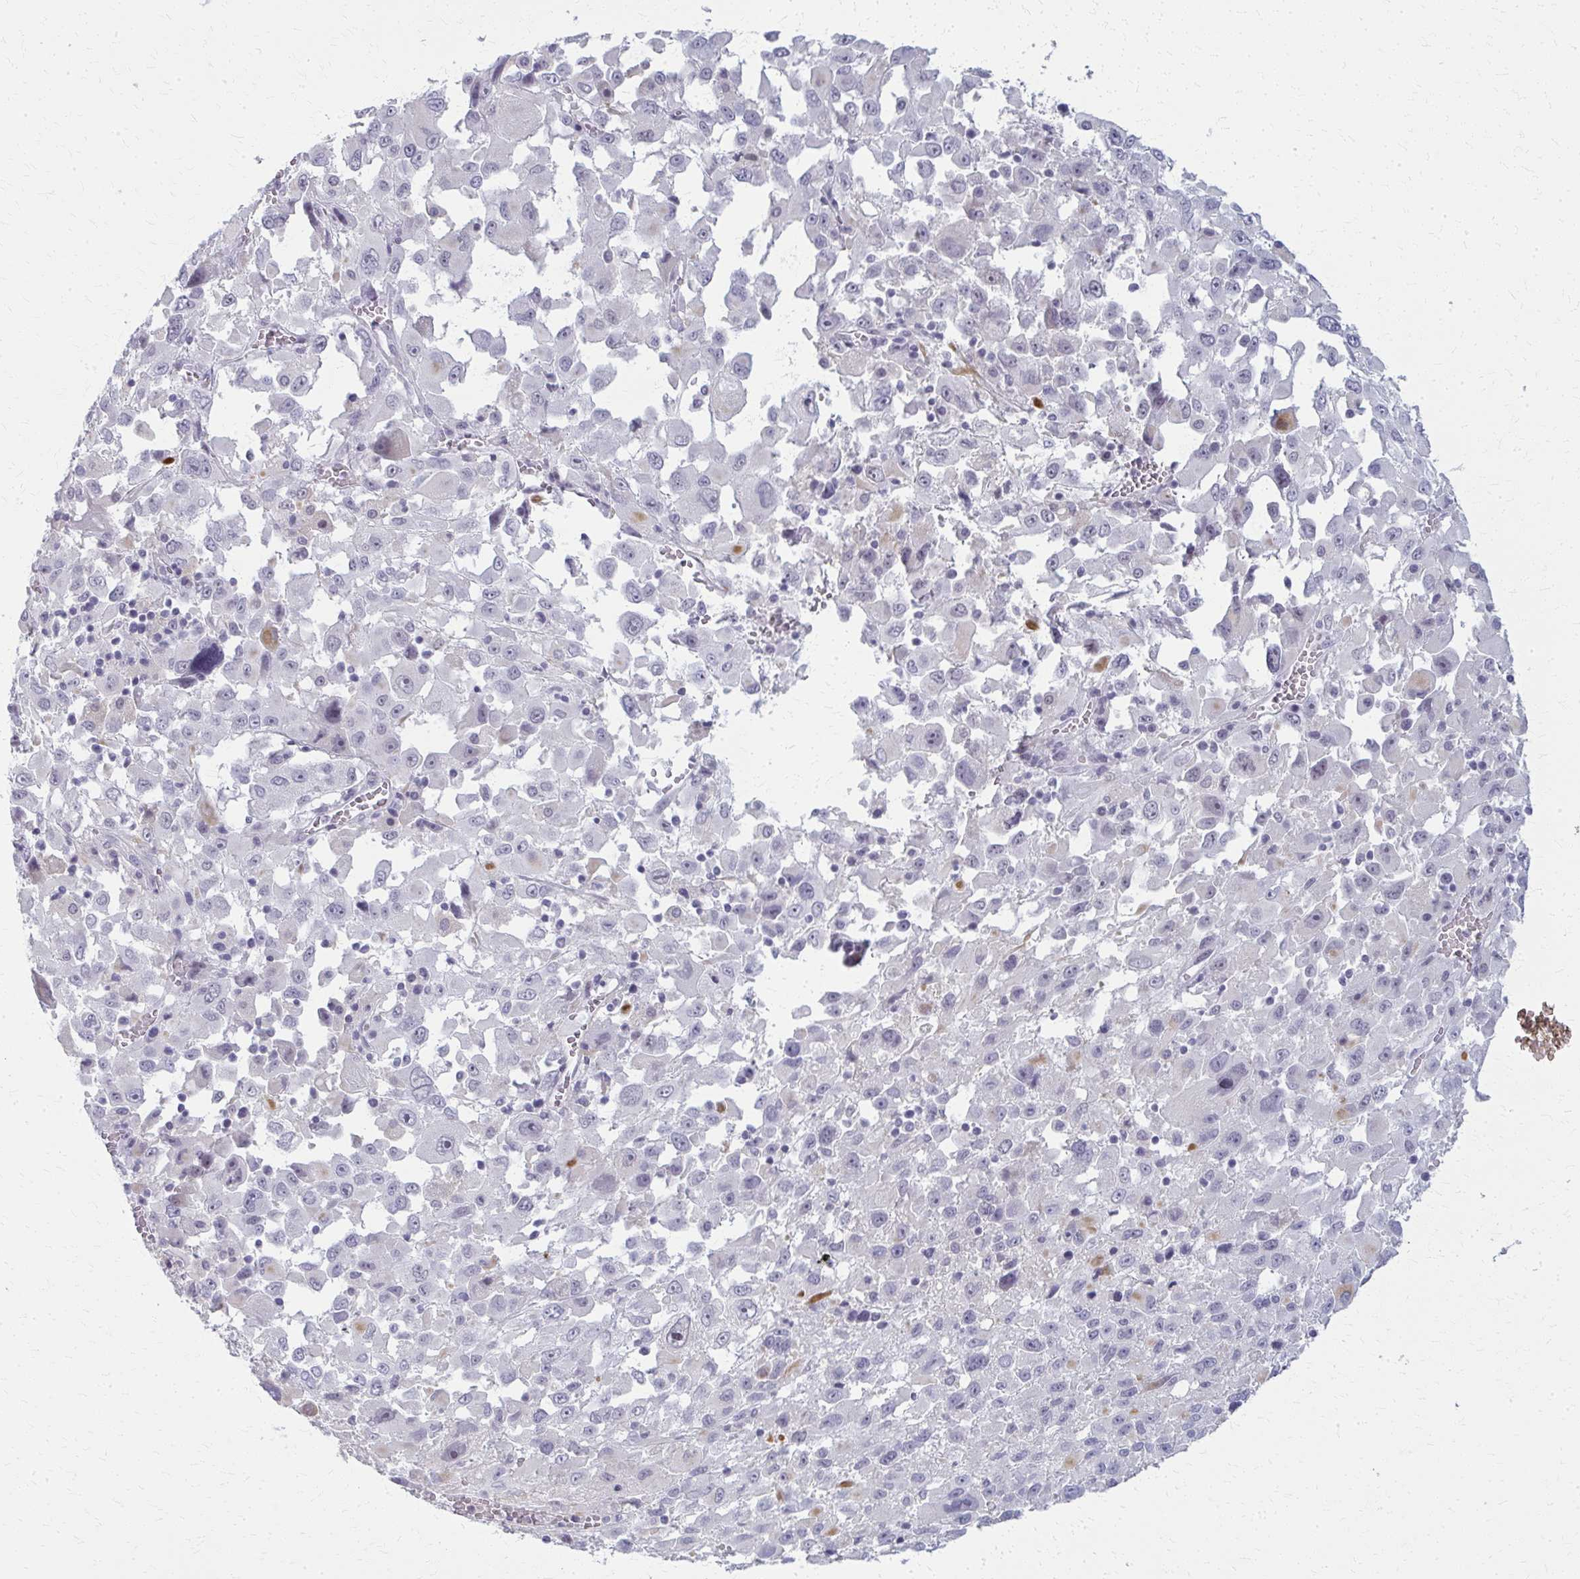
{"staining": {"intensity": "negative", "quantity": "none", "location": "none"}, "tissue": "melanoma", "cell_type": "Tumor cells", "image_type": "cancer", "snomed": [{"axis": "morphology", "description": "Malignant melanoma, Metastatic site"}, {"axis": "topography", "description": "Soft tissue"}], "caption": "Human malignant melanoma (metastatic site) stained for a protein using IHC shows no staining in tumor cells.", "gene": "CASQ2", "patient": {"sex": "male", "age": 50}}